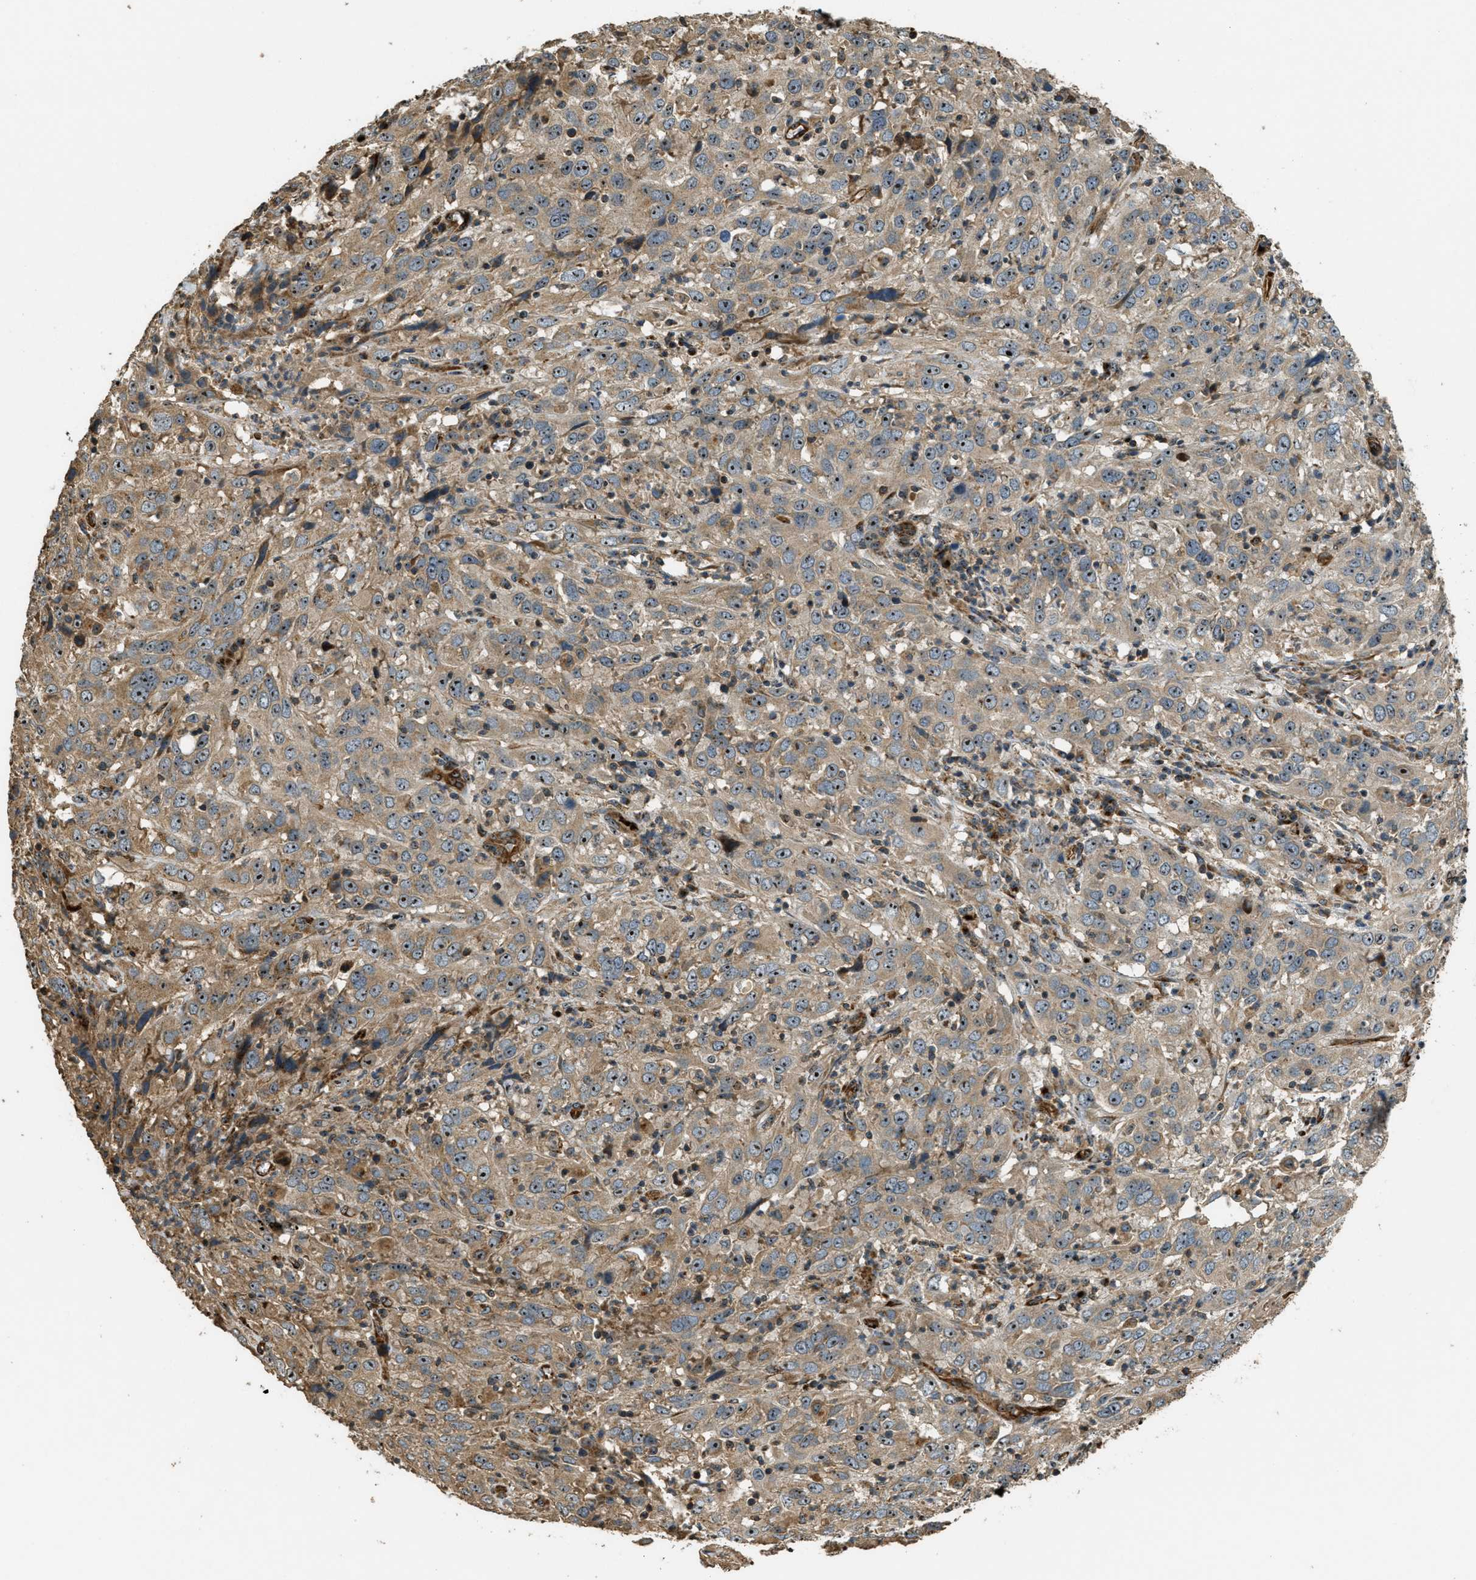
{"staining": {"intensity": "moderate", "quantity": ">75%", "location": "cytoplasmic/membranous,nuclear"}, "tissue": "cervical cancer", "cell_type": "Tumor cells", "image_type": "cancer", "snomed": [{"axis": "morphology", "description": "Squamous cell carcinoma, NOS"}, {"axis": "topography", "description": "Cervix"}], "caption": "This micrograph exhibits IHC staining of squamous cell carcinoma (cervical), with medium moderate cytoplasmic/membranous and nuclear staining in approximately >75% of tumor cells.", "gene": "LRP12", "patient": {"sex": "female", "age": 32}}